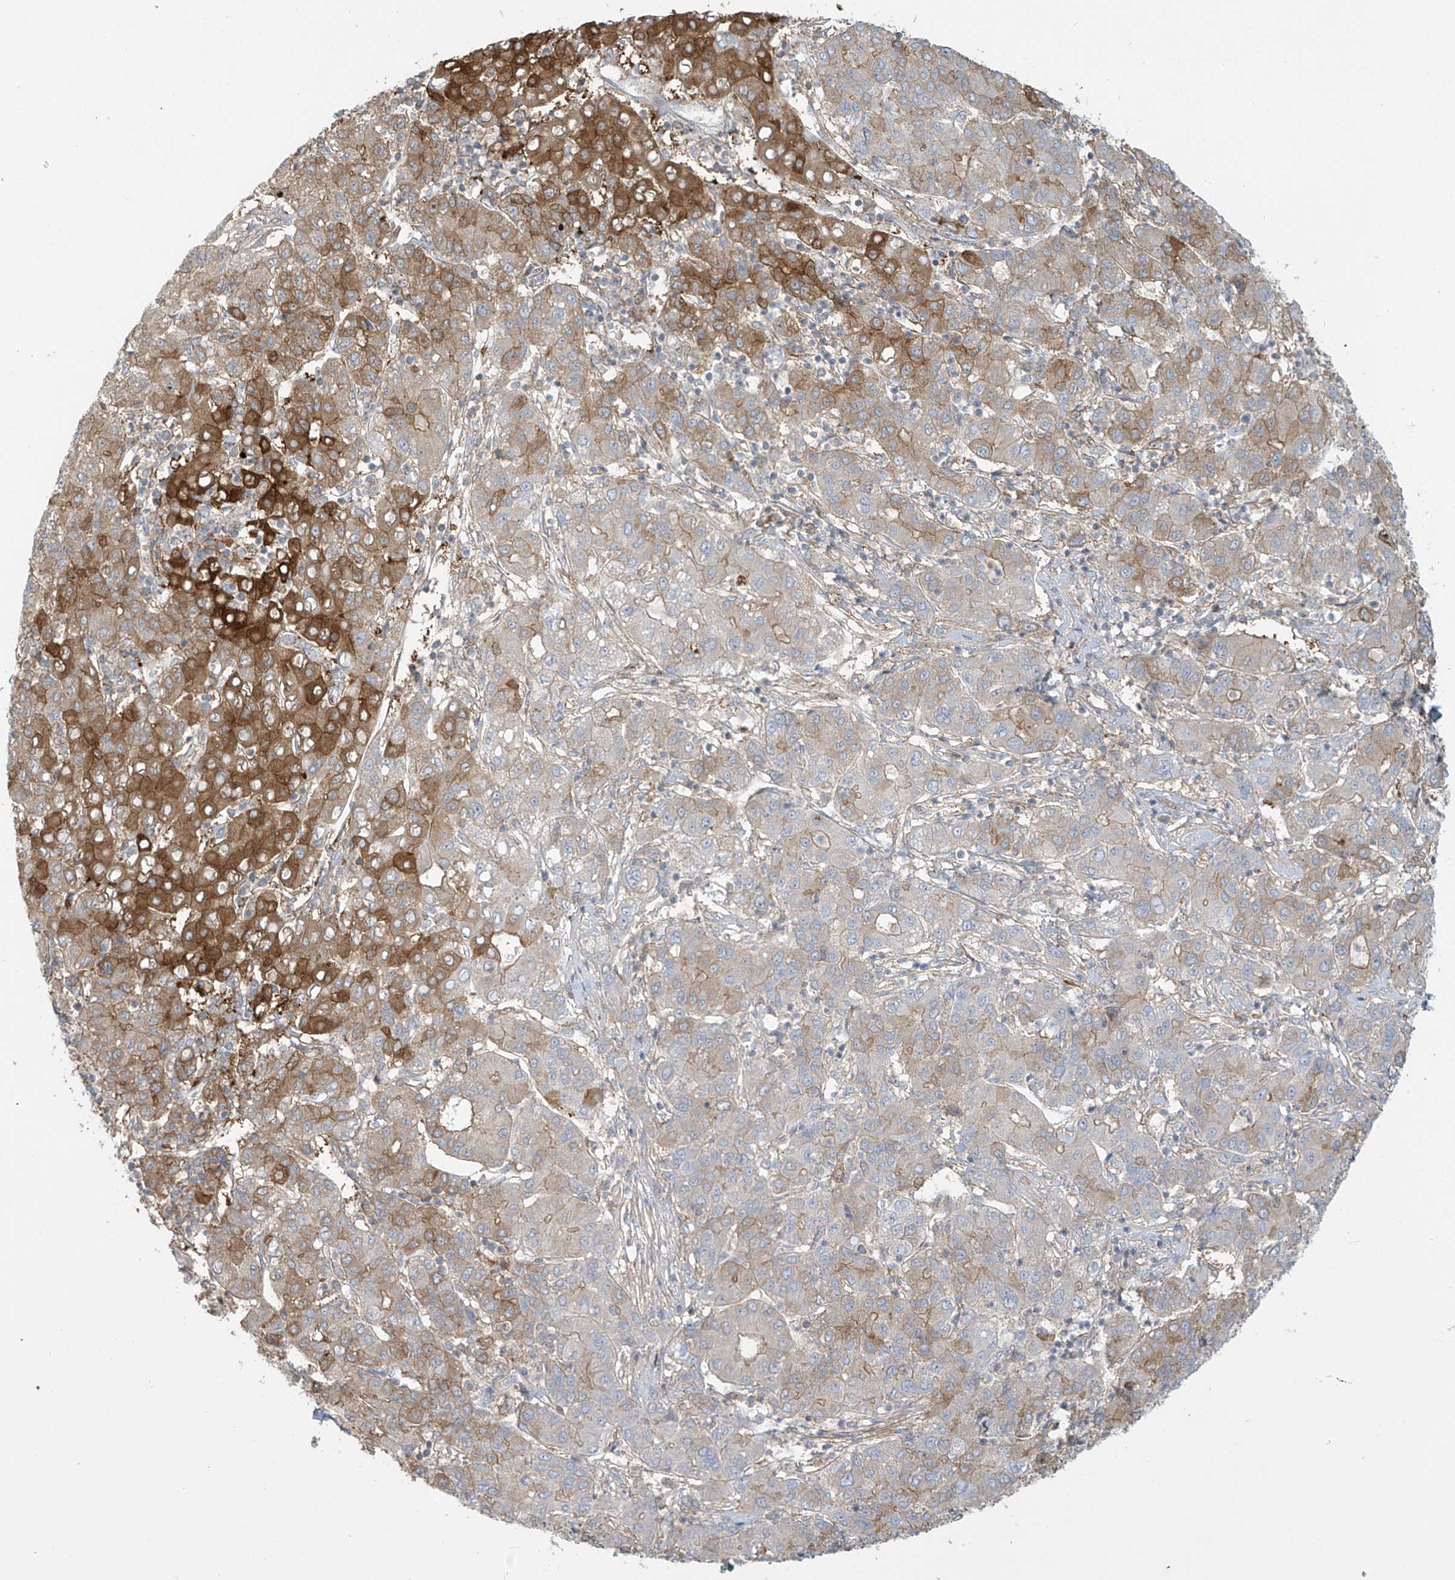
{"staining": {"intensity": "moderate", "quantity": "25%-75%", "location": "cytoplasmic/membranous"}, "tissue": "liver cancer", "cell_type": "Tumor cells", "image_type": "cancer", "snomed": [{"axis": "morphology", "description": "Carcinoma, Hepatocellular, NOS"}, {"axis": "topography", "description": "Liver"}], "caption": "There is medium levels of moderate cytoplasmic/membranous positivity in tumor cells of hepatocellular carcinoma (liver), as demonstrated by immunohistochemical staining (brown color).", "gene": "TAGAP", "patient": {"sex": "male", "age": 65}}